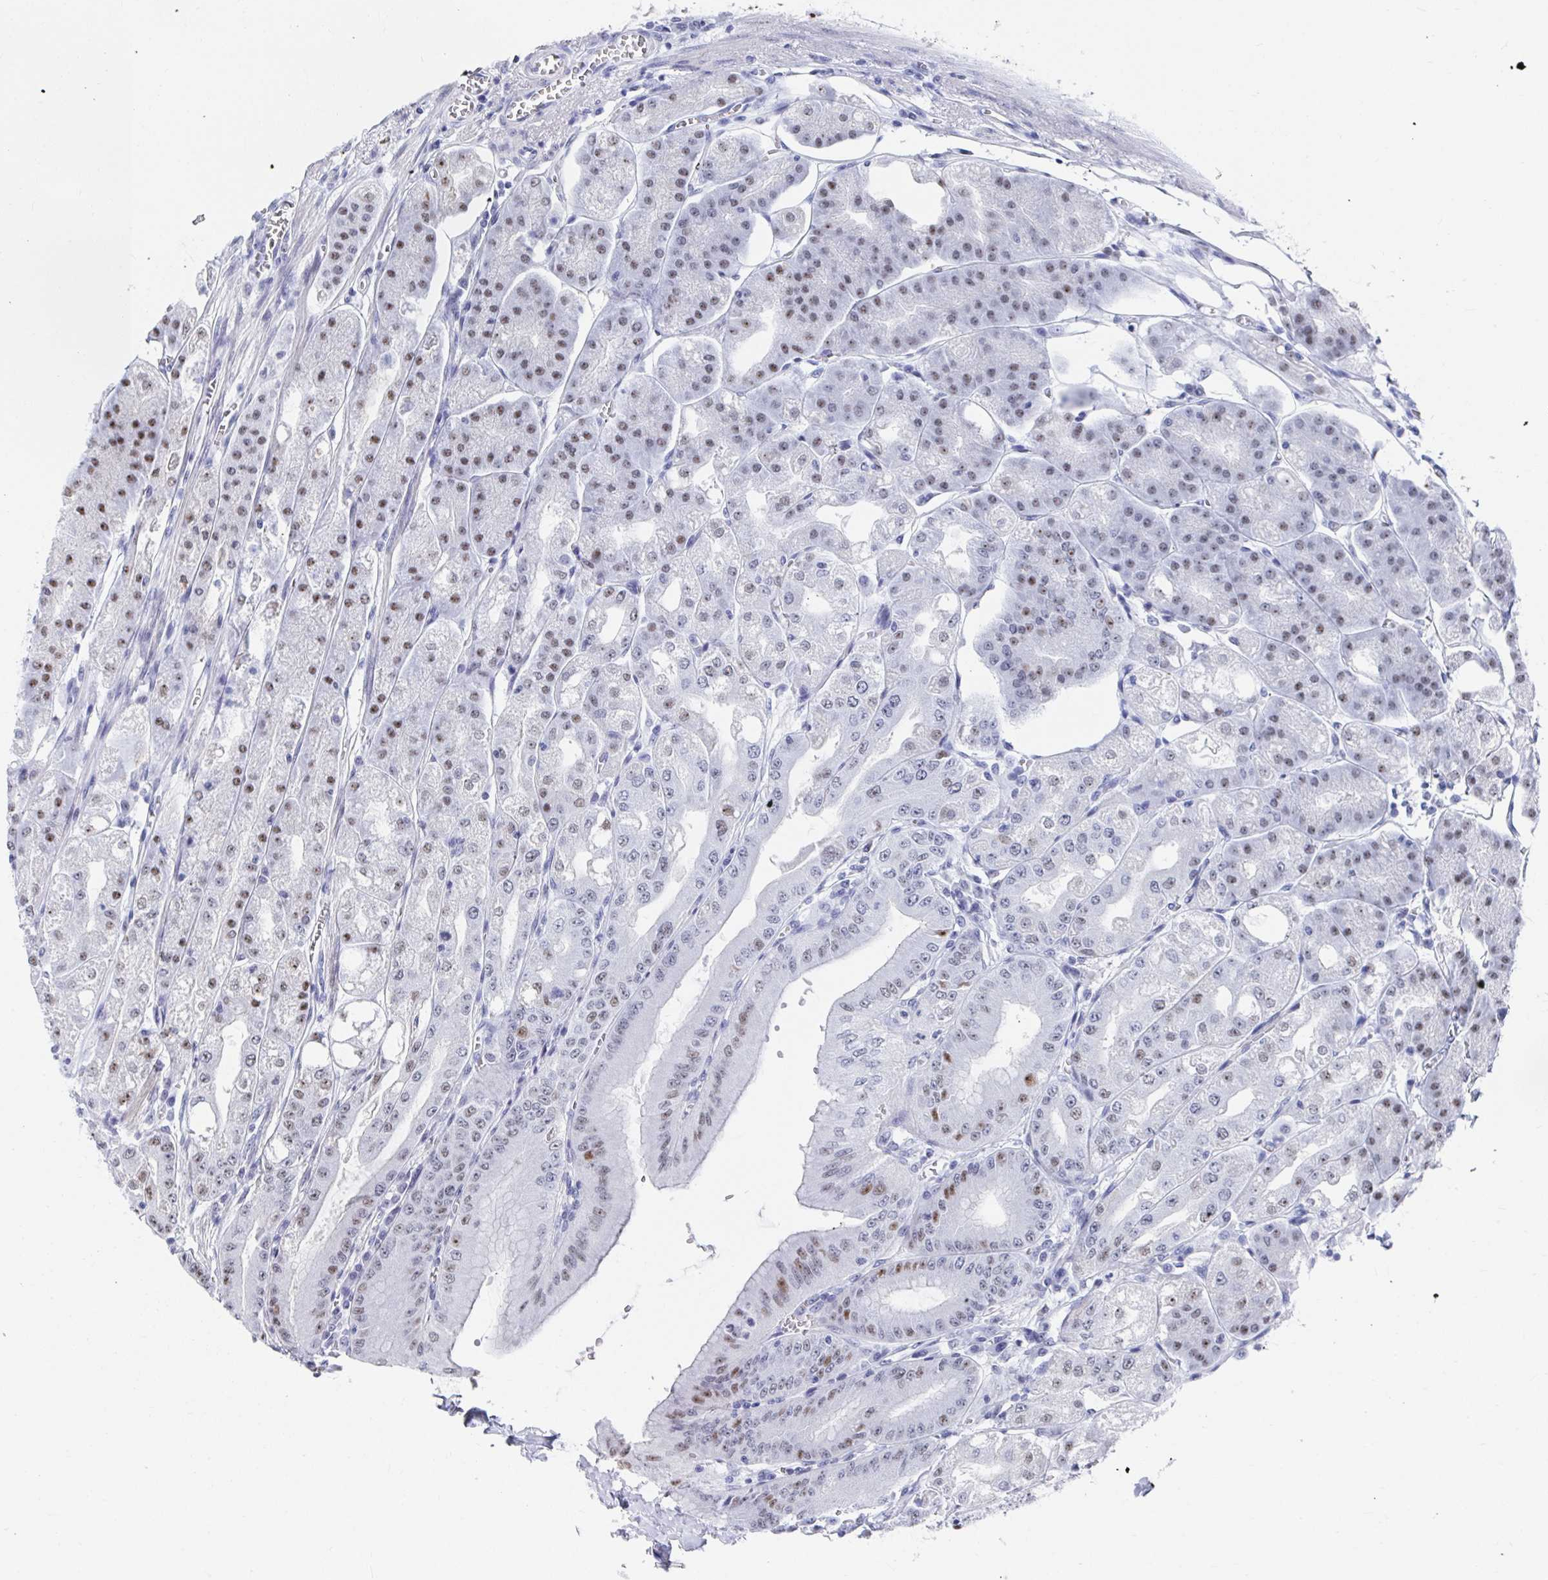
{"staining": {"intensity": "moderate", "quantity": "25%-75%", "location": "nuclear"}, "tissue": "stomach", "cell_type": "Glandular cells", "image_type": "normal", "snomed": [{"axis": "morphology", "description": "Normal tissue, NOS"}, {"axis": "topography", "description": "Stomach, lower"}], "caption": "Stomach stained with IHC demonstrates moderate nuclear positivity in approximately 25%-75% of glandular cells.", "gene": "SIRT7", "patient": {"sex": "male", "age": 71}}